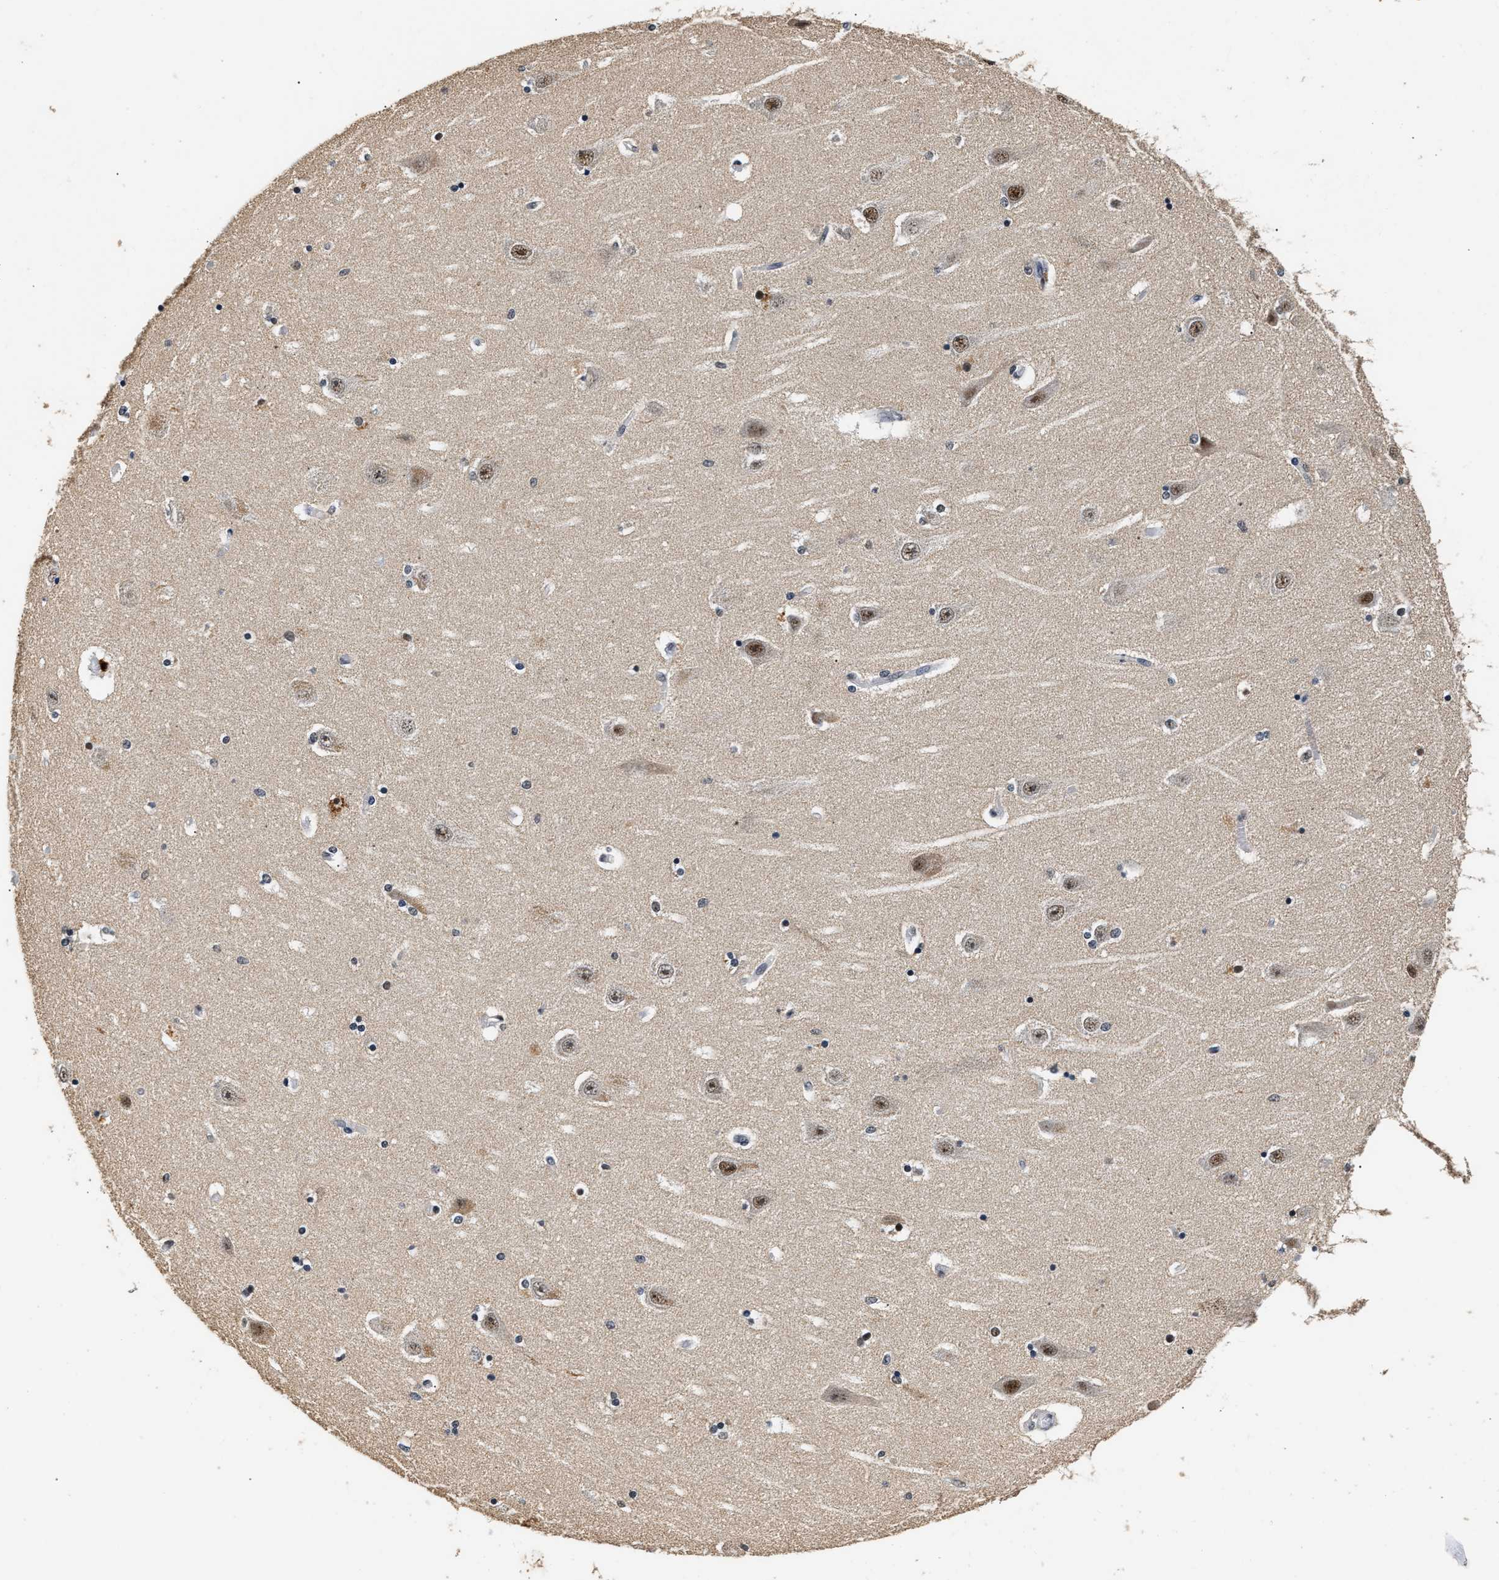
{"staining": {"intensity": "moderate", "quantity": "<25%", "location": "nuclear"}, "tissue": "hippocampus", "cell_type": "Glial cells", "image_type": "normal", "snomed": [{"axis": "morphology", "description": "Normal tissue, NOS"}, {"axis": "topography", "description": "Hippocampus"}], "caption": "An immunohistochemistry (IHC) image of unremarkable tissue is shown. Protein staining in brown highlights moderate nuclear positivity in hippocampus within glial cells.", "gene": "THOC1", "patient": {"sex": "female", "age": 54}}